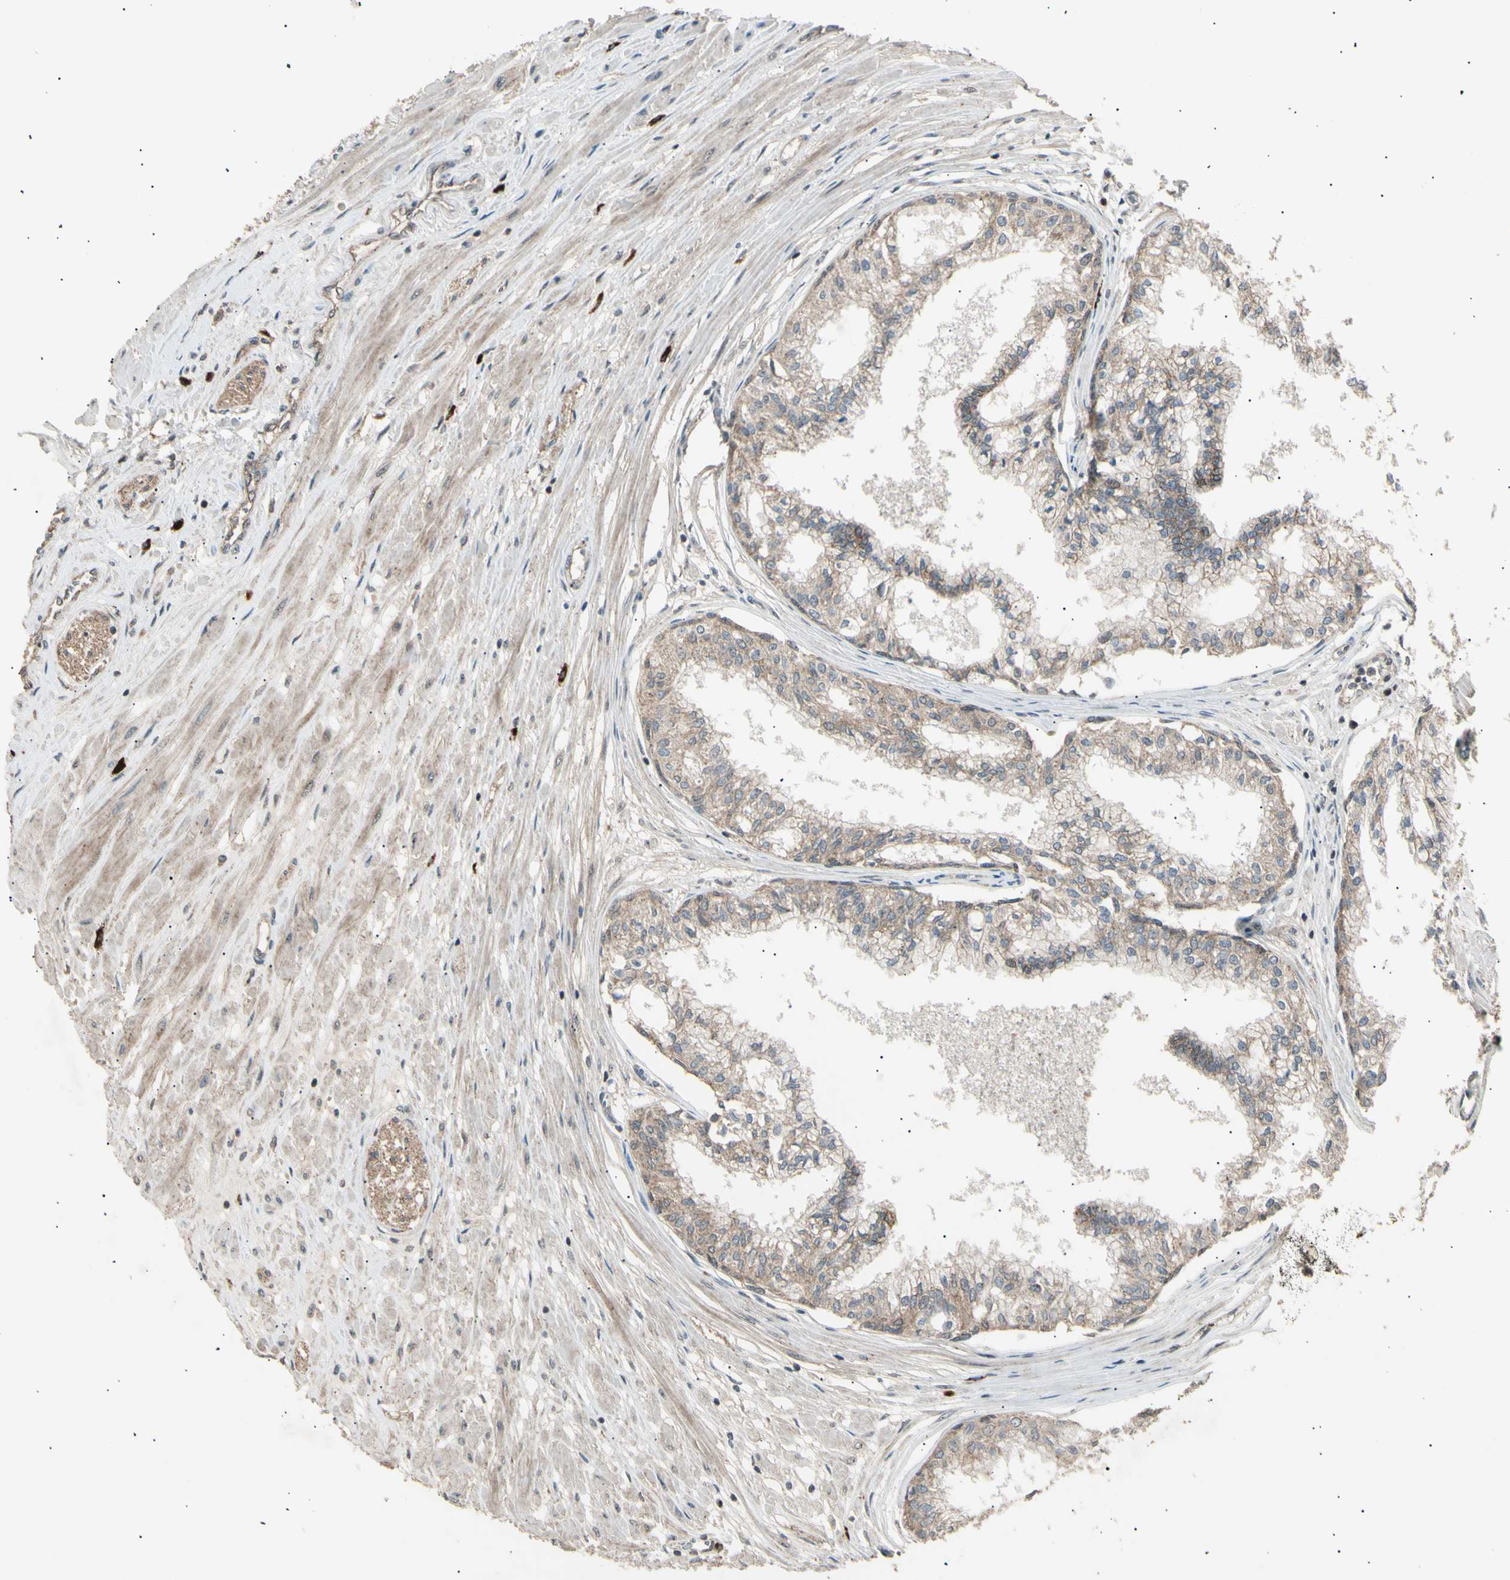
{"staining": {"intensity": "weak", "quantity": ">75%", "location": "cytoplasmic/membranous"}, "tissue": "prostate", "cell_type": "Glandular cells", "image_type": "normal", "snomed": [{"axis": "morphology", "description": "Normal tissue, NOS"}, {"axis": "topography", "description": "Prostate"}, {"axis": "topography", "description": "Seminal veicle"}], "caption": "Protein expression analysis of normal prostate exhibits weak cytoplasmic/membranous staining in about >75% of glandular cells.", "gene": "NUAK2", "patient": {"sex": "male", "age": 60}}